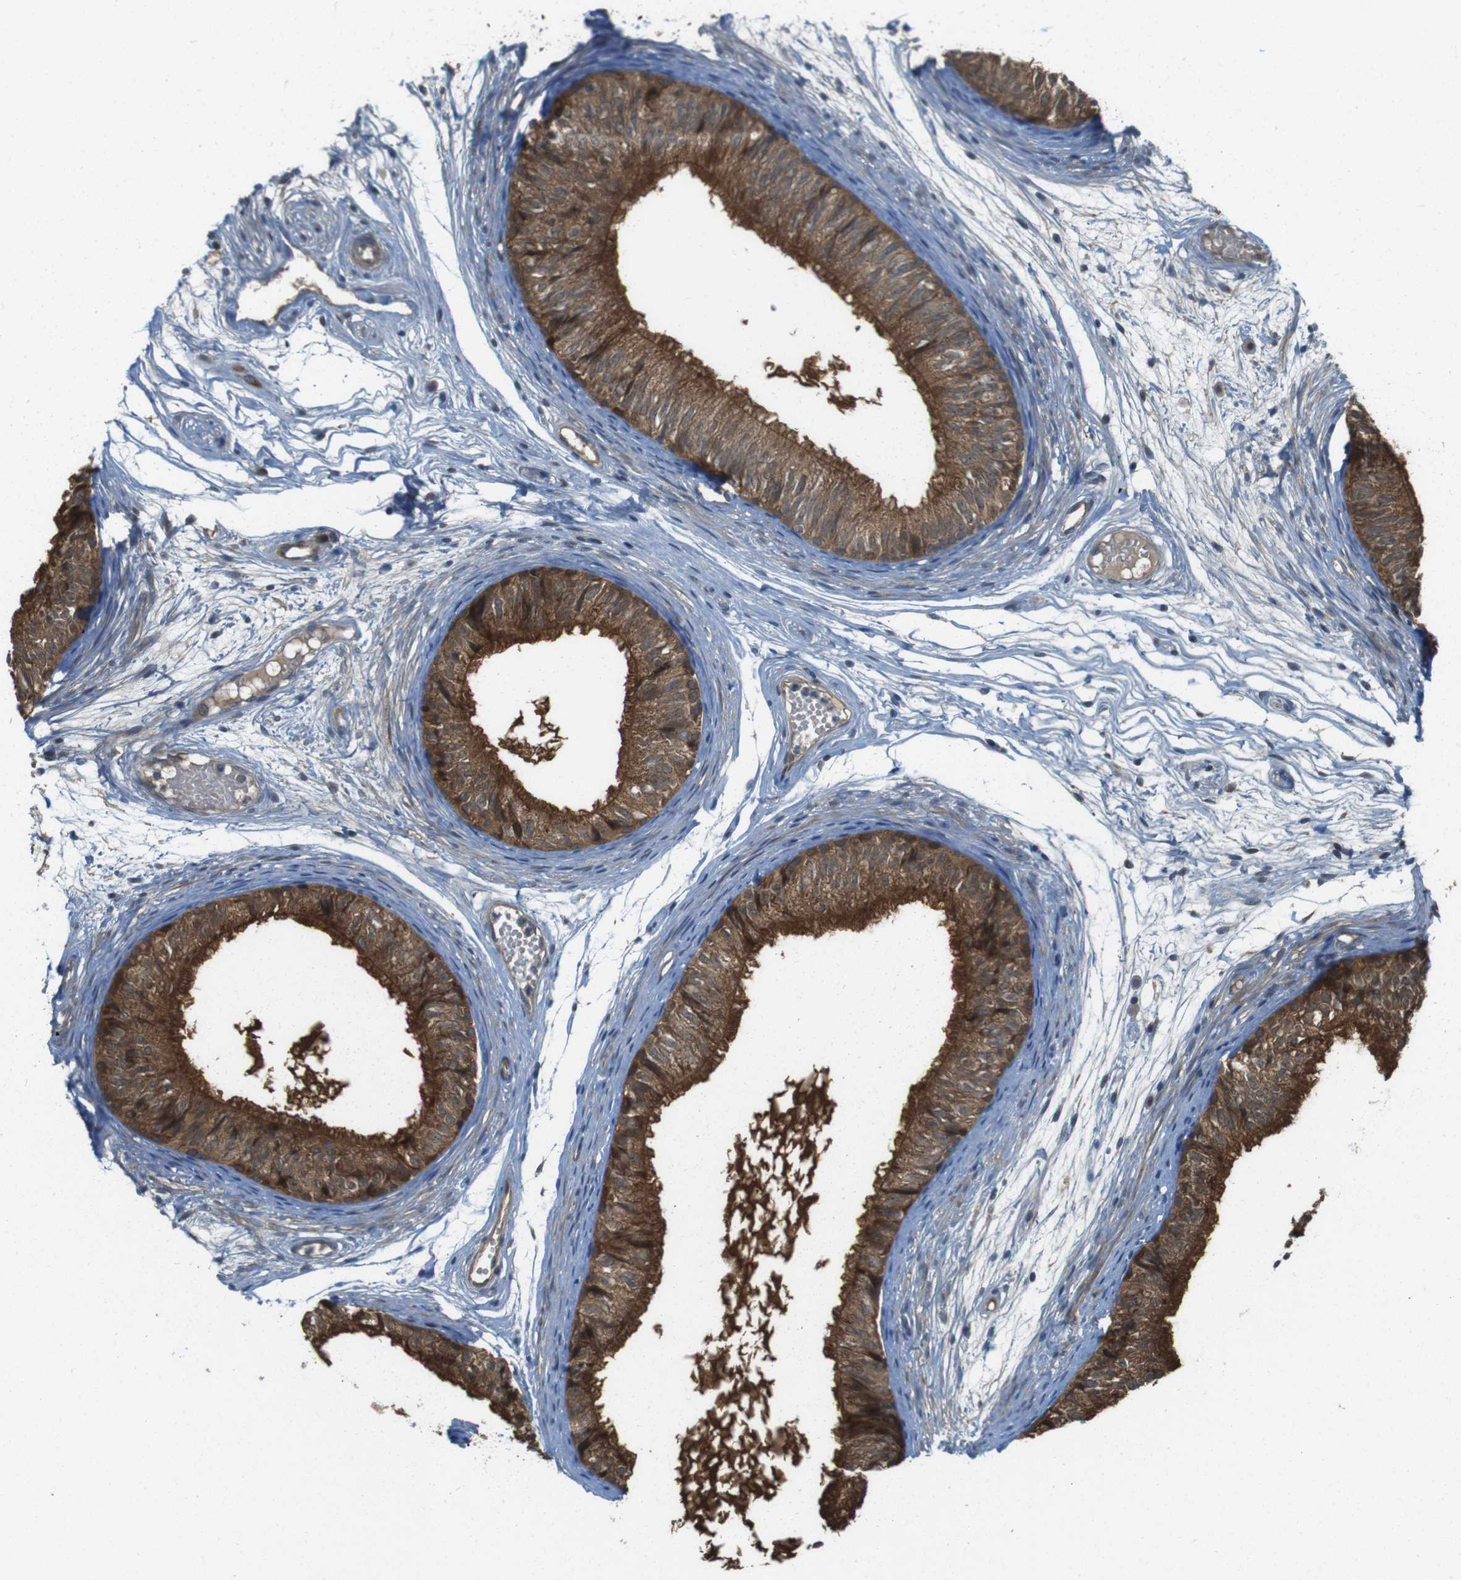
{"staining": {"intensity": "strong", "quantity": ">75%", "location": "cytoplasmic/membranous"}, "tissue": "epididymis", "cell_type": "Glandular cells", "image_type": "normal", "snomed": [{"axis": "morphology", "description": "Normal tissue, NOS"}, {"axis": "morphology", "description": "Atrophy, NOS"}, {"axis": "topography", "description": "Testis"}, {"axis": "topography", "description": "Epididymis"}], "caption": "Strong cytoplasmic/membranous protein expression is identified in about >75% of glandular cells in epididymis.", "gene": "IFFO2", "patient": {"sex": "male", "age": 18}}